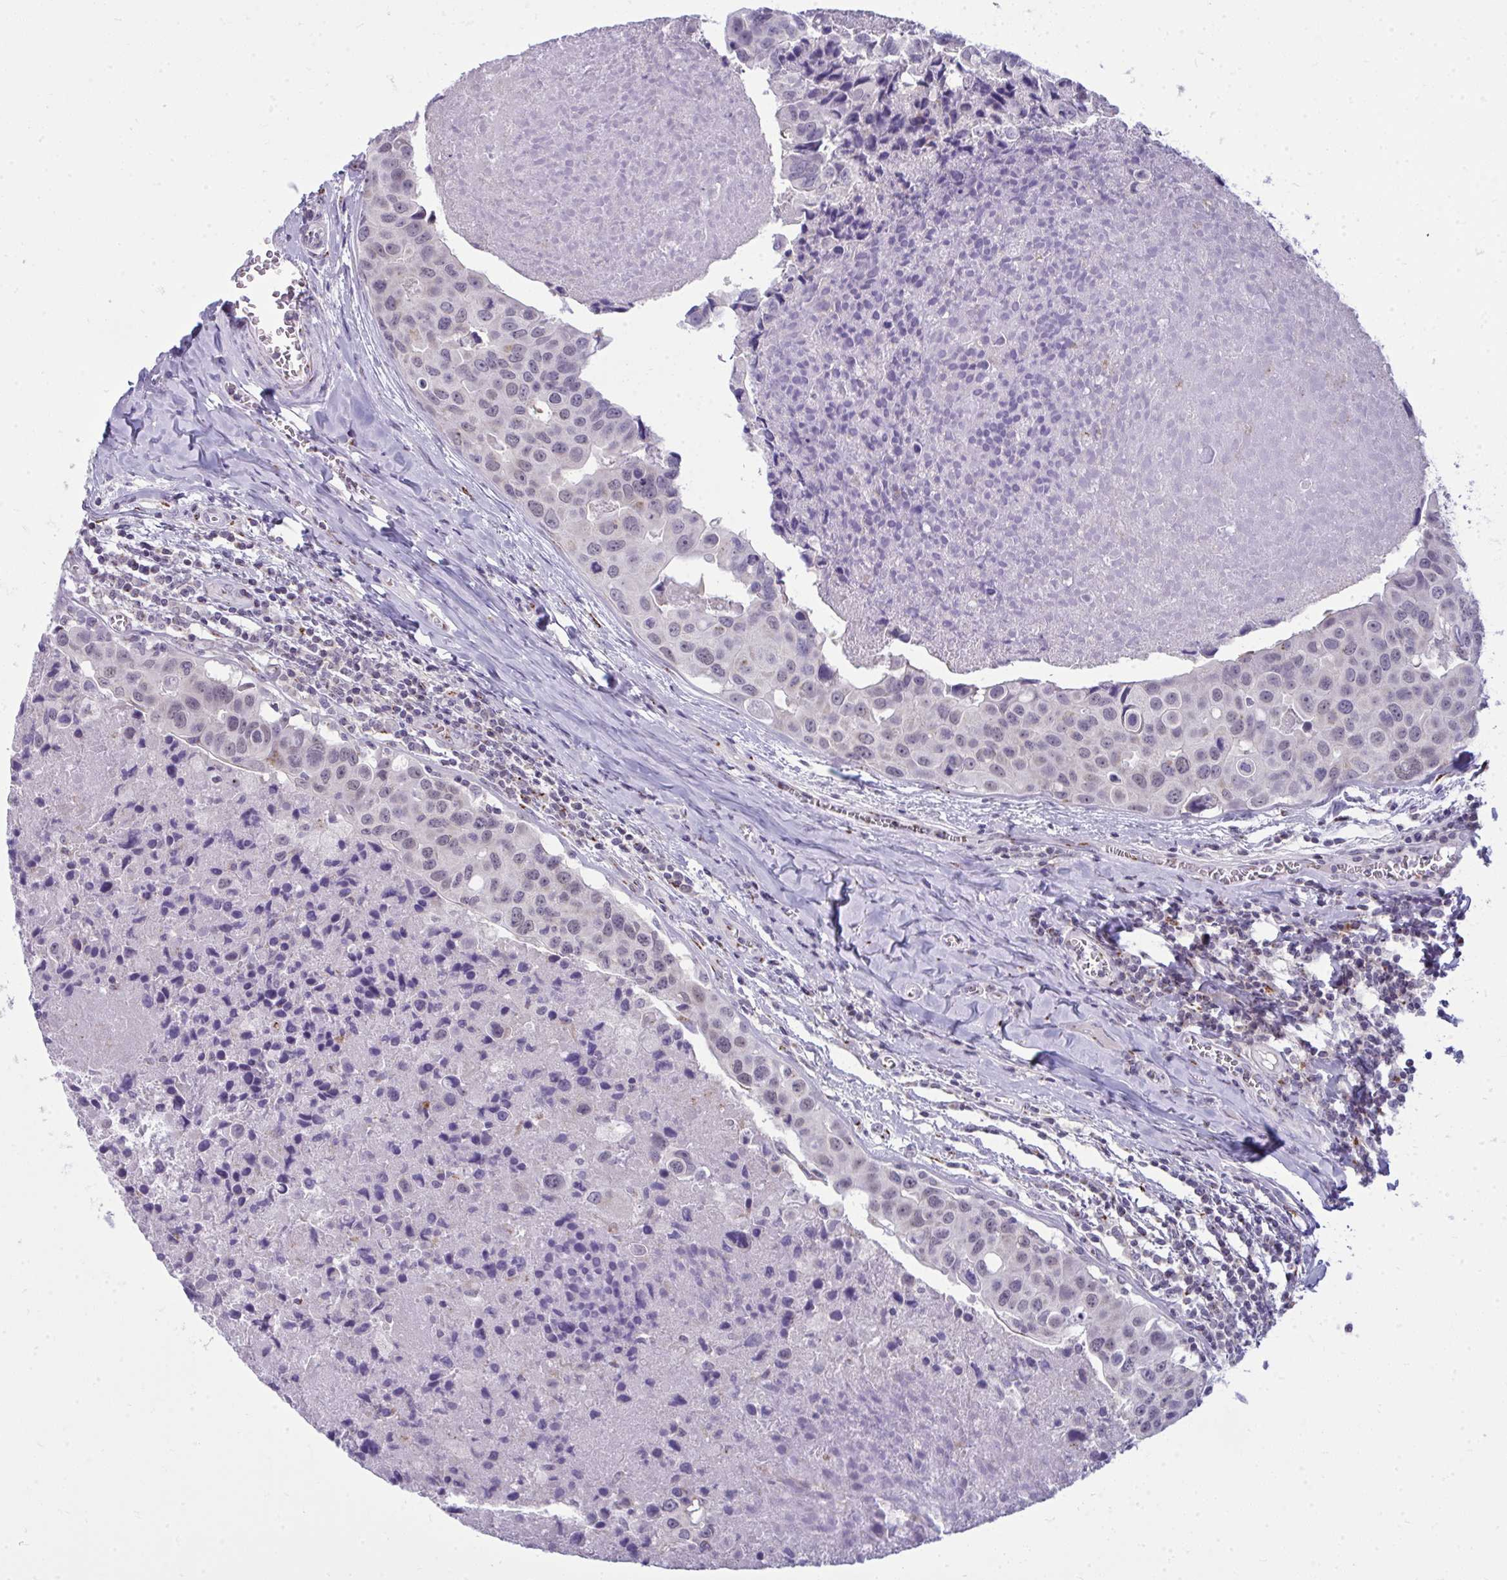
{"staining": {"intensity": "negative", "quantity": "none", "location": "none"}, "tissue": "breast cancer", "cell_type": "Tumor cells", "image_type": "cancer", "snomed": [{"axis": "morphology", "description": "Duct carcinoma"}, {"axis": "topography", "description": "Breast"}], "caption": "Immunohistochemistry (IHC) image of neoplastic tissue: infiltrating ductal carcinoma (breast) stained with DAB reveals no significant protein staining in tumor cells. (DAB IHC, high magnification).", "gene": "DTX4", "patient": {"sex": "female", "age": 24}}